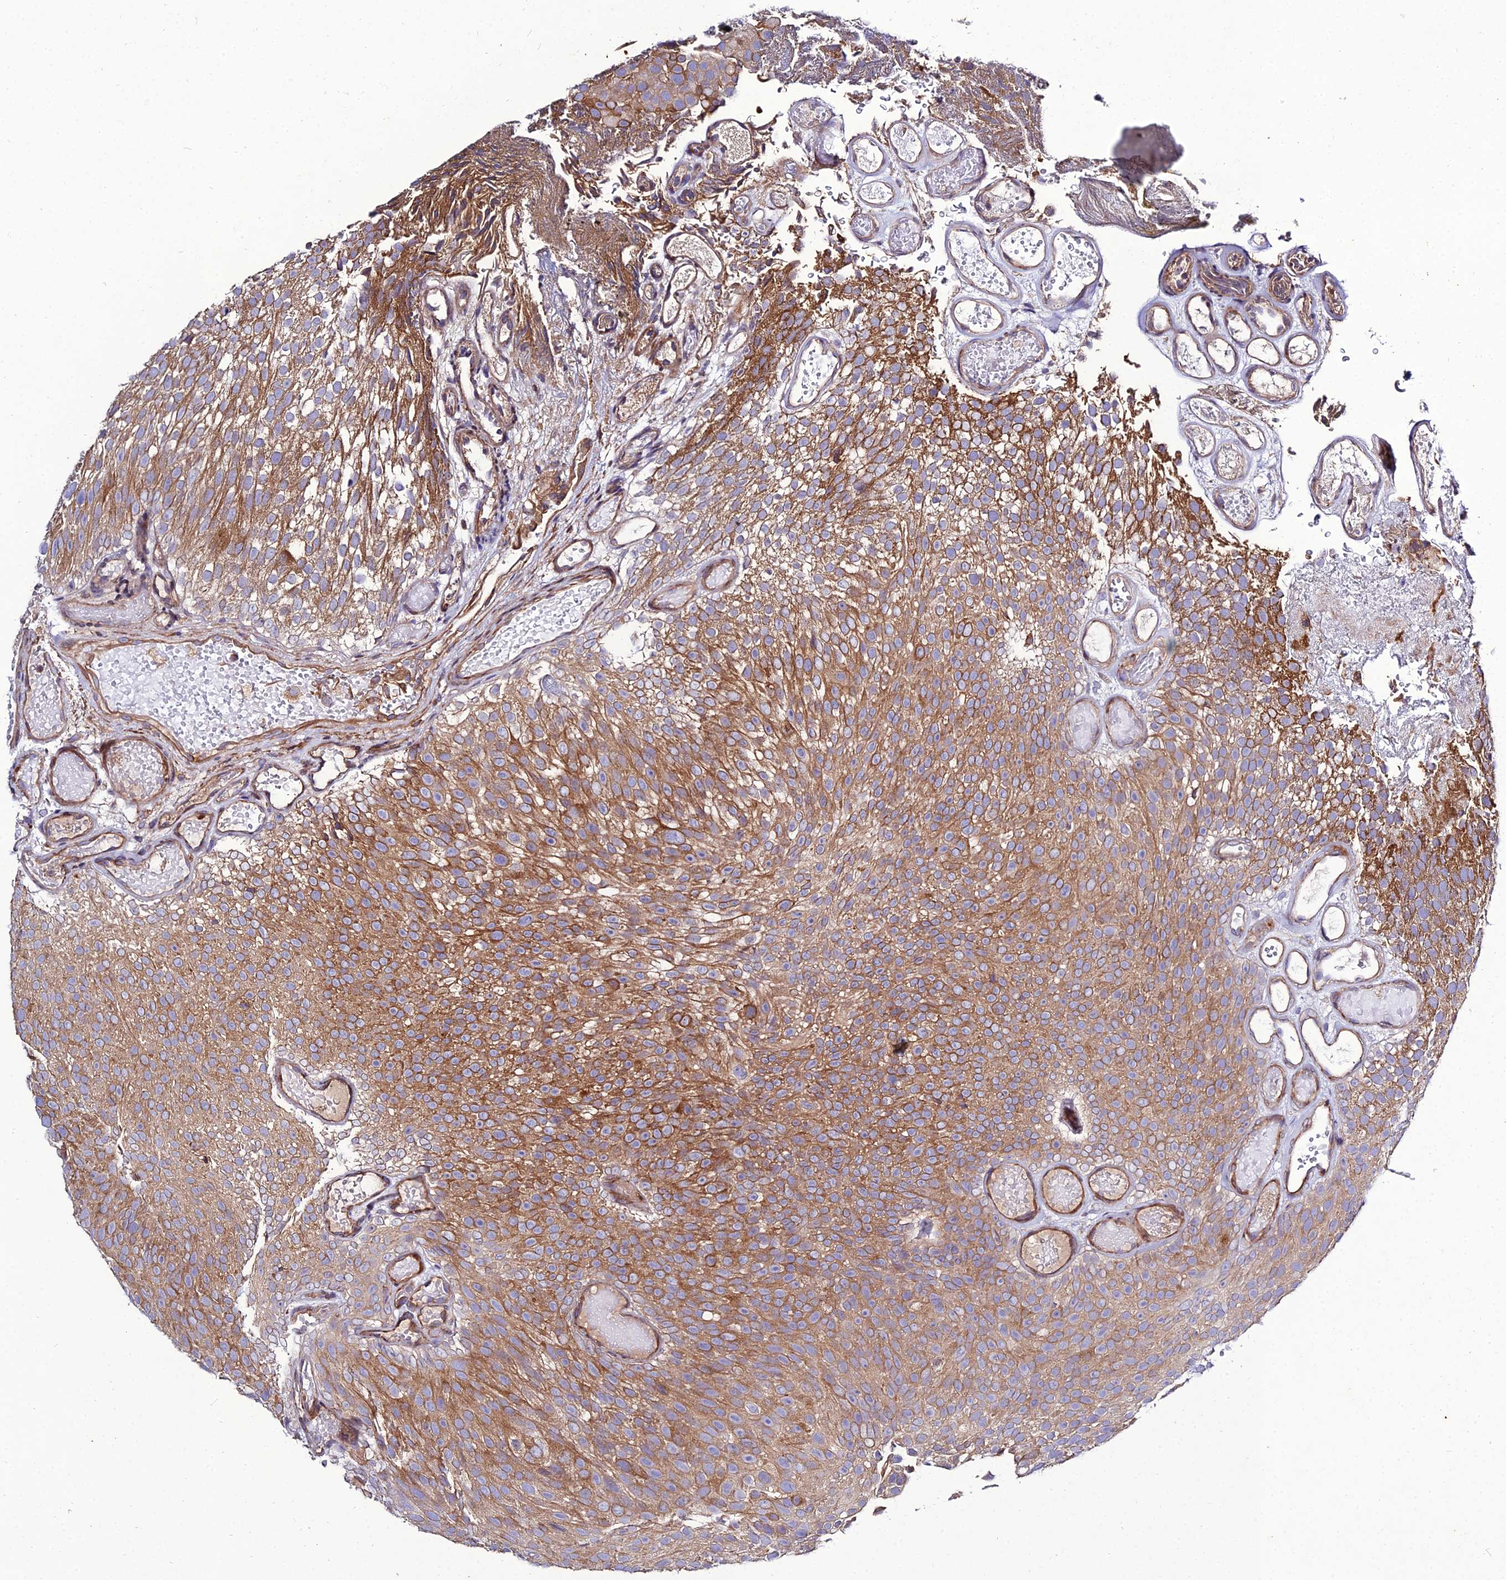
{"staining": {"intensity": "moderate", "quantity": ">75%", "location": "cytoplasmic/membranous"}, "tissue": "urothelial cancer", "cell_type": "Tumor cells", "image_type": "cancer", "snomed": [{"axis": "morphology", "description": "Urothelial carcinoma, Low grade"}, {"axis": "topography", "description": "Urinary bladder"}], "caption": "Immunohistochemical staining of urothelial cancer displays medium levels of moderate cytoplasmic/membranous expression in about >75% of tumor cells.", "gene": "ARL6IP1", "patient": {"sex": "male", "age": 78}}